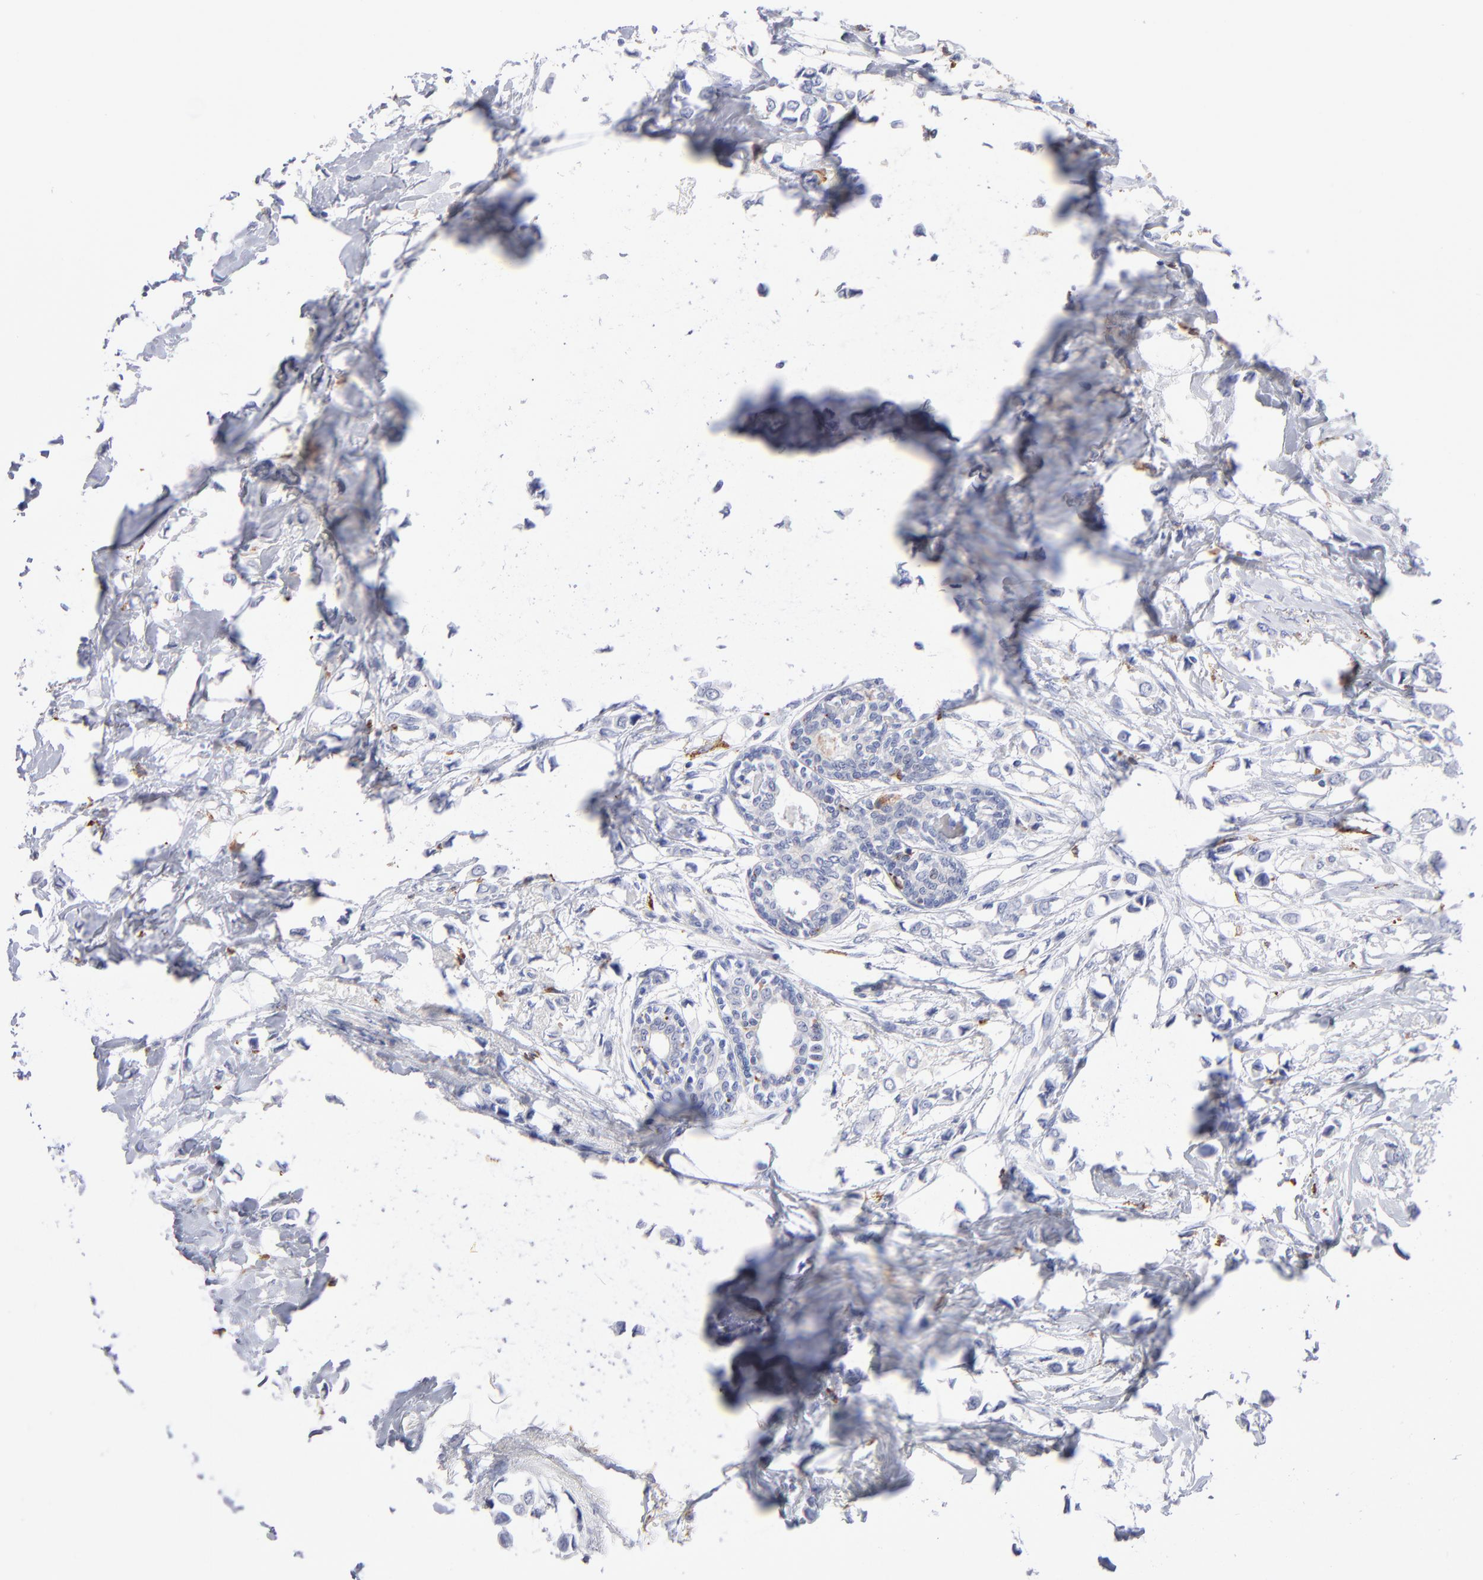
{"staining": {"intensity": "negative", "quantity": "none", "location": "none"}, "tissue": "breast cancer", "cell_type": "Tumor cells", "image_type": "cancer", "snomed": [{"axis": "morphology", "description": "Lobular carcinoma"}, {"axis": "topography", "description": "Breast"}], "caption": "IHC of human lobular carcinoma (breast) shows no staining in tumor cells.", "gene": "CD180", "patient": {"sex": "female", "age": 51}}